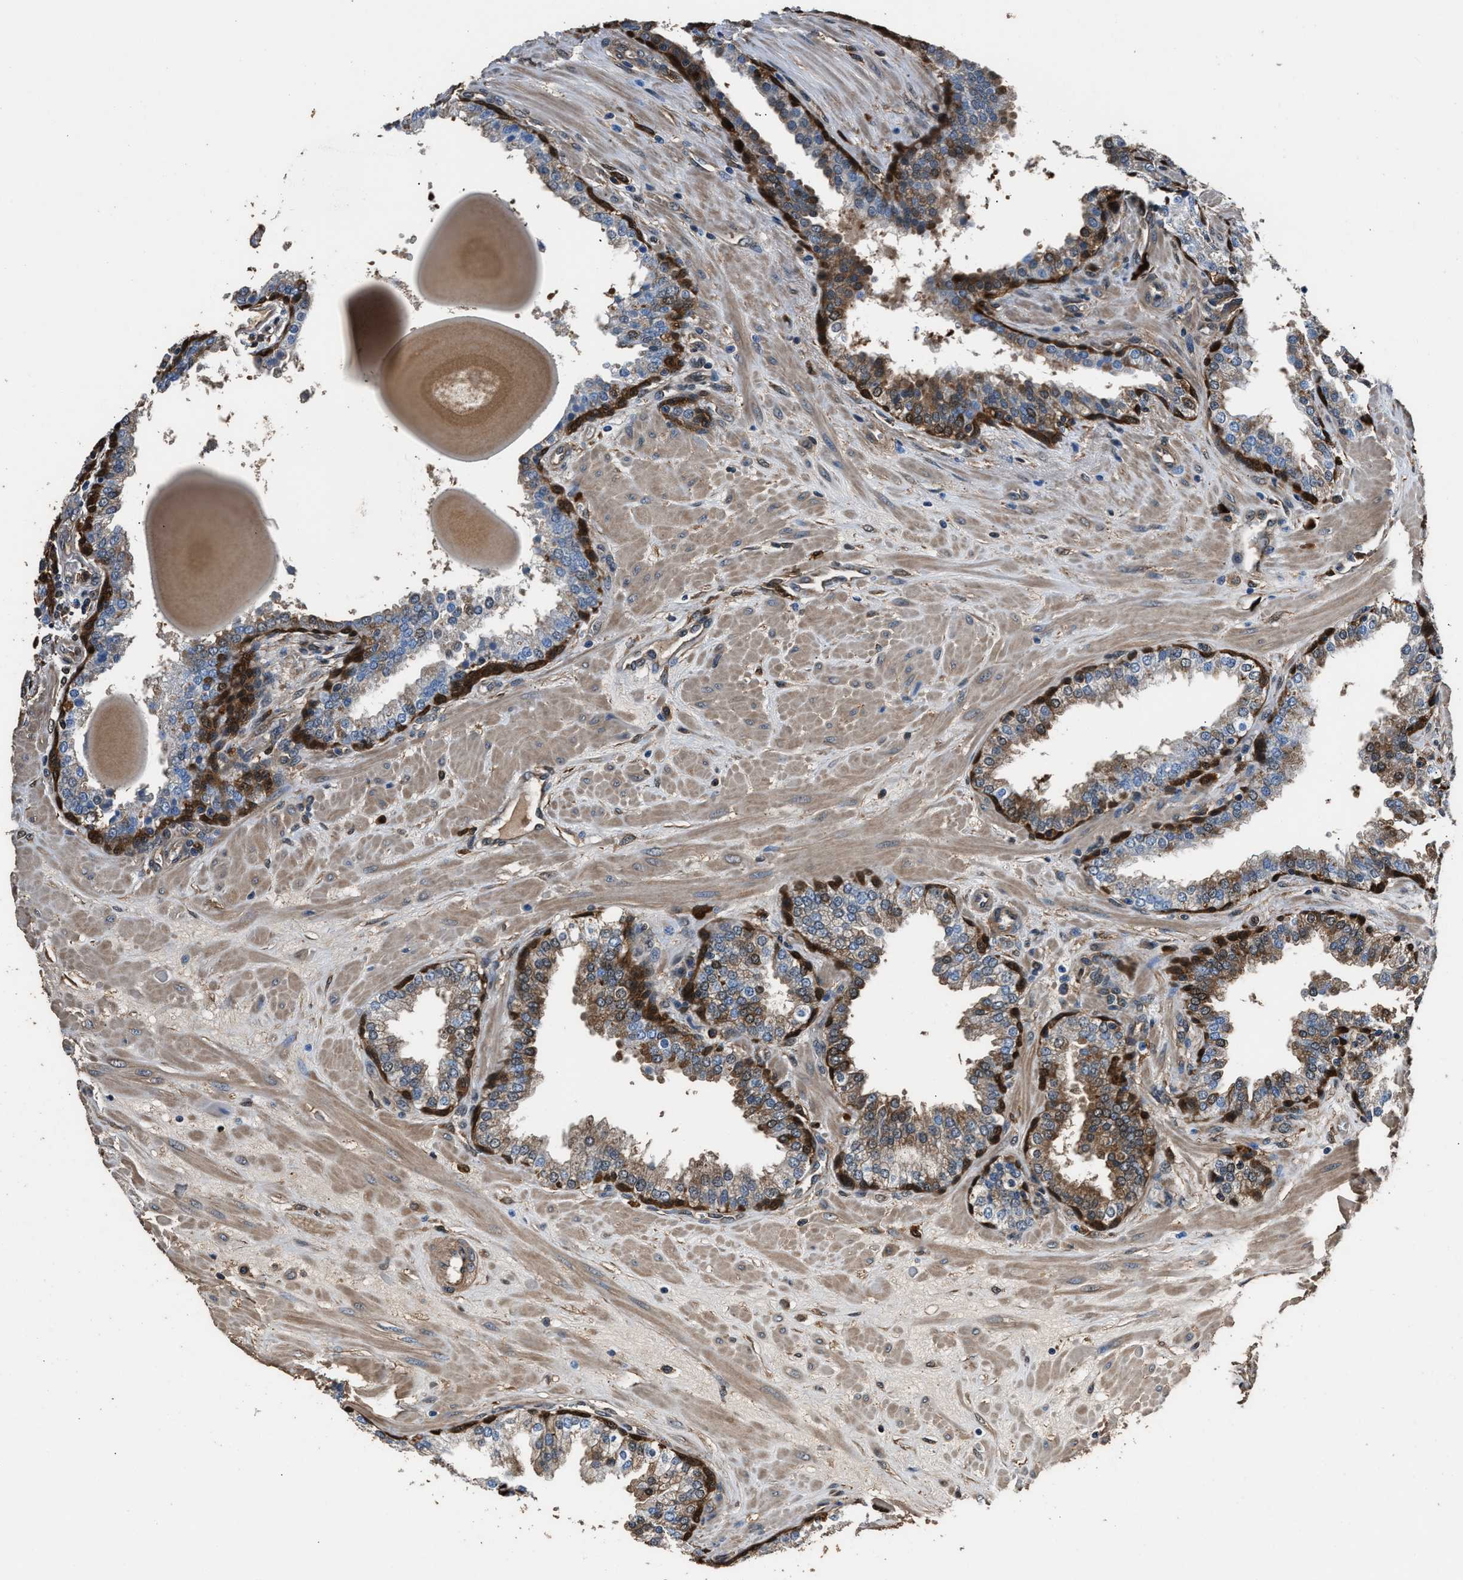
{"staining": {"intensity": "strong", "quantity": "25%-75%", "location": "cytoplasmic/membranous"}, "tissue": "prostate", "cell_type": "Glandular cells", "image_type": "normal", "snomed": [{"axis": "morphology", "description": "Normal tissue, NOS"}, {"axis": "topography", "description": "Prostate"}], "caption": "Brown immunohistochemical staining in normal human prostate reveals strong cytoplasmic/membranous expression in approximately 25%-75% of glandular cells.", "gene": "GSTP1", "patient": {"sex": "male", "age": 51}}